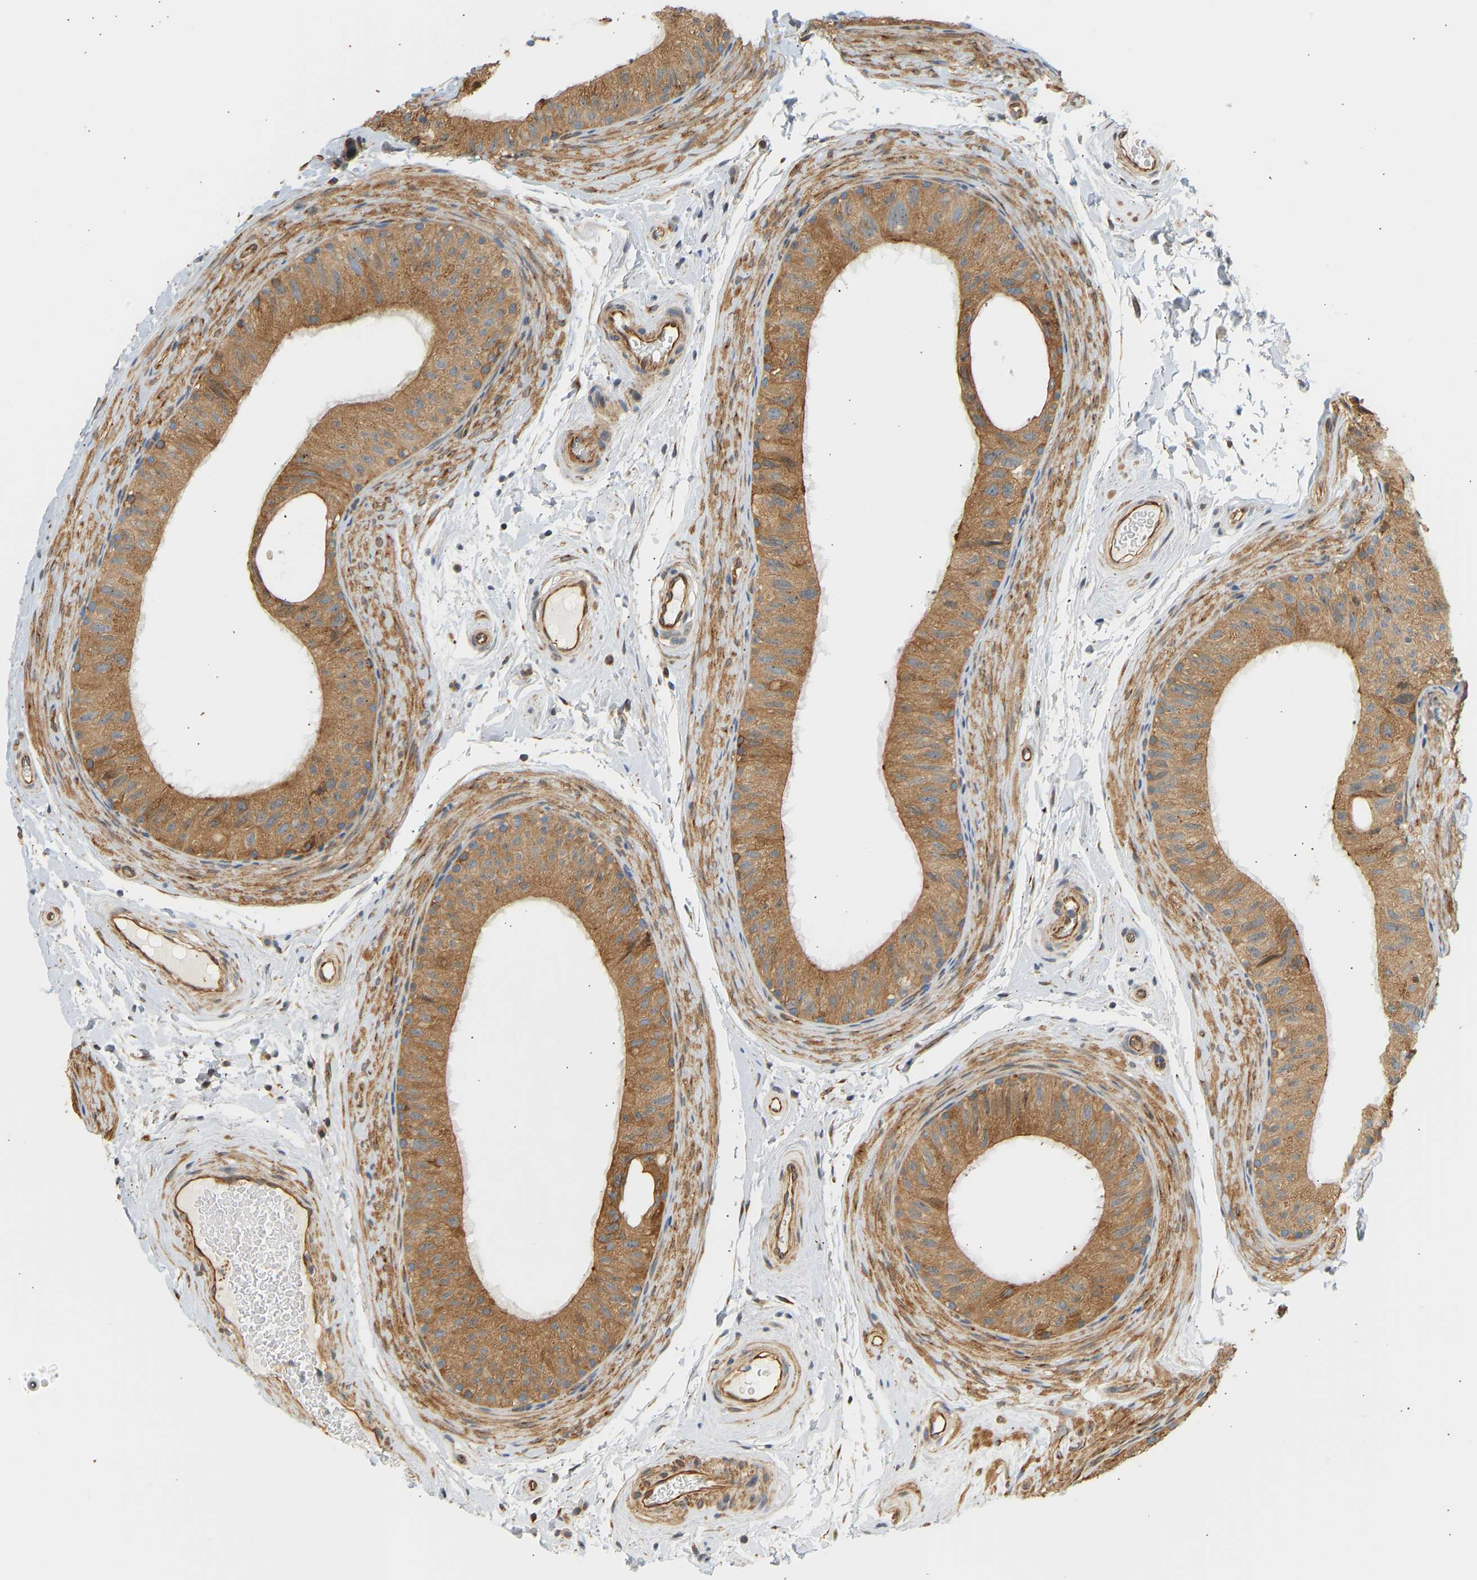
{"staining": {"intensity": "moderate", "quantity": ">75%", "location": "cytoplasmic/membranous"}, "tissue": "epididymis", "cell_type": "Glandular cells", "image_type": "normal", "snomed": [{"axis": "morphology", "description": "Normal tissue, NOS"}, {"axis": "topography", "description": "Epididymis"}], "caption": "A high-resolution micrograph shows immunohistochemistry (IHC) staining of normal epididymis, which displays moderate cytoplasmic/membranous expression in approximately >75% of glandular cells.", "gene": "CEP57", "patient": {"sex": "male", "age": 34}}